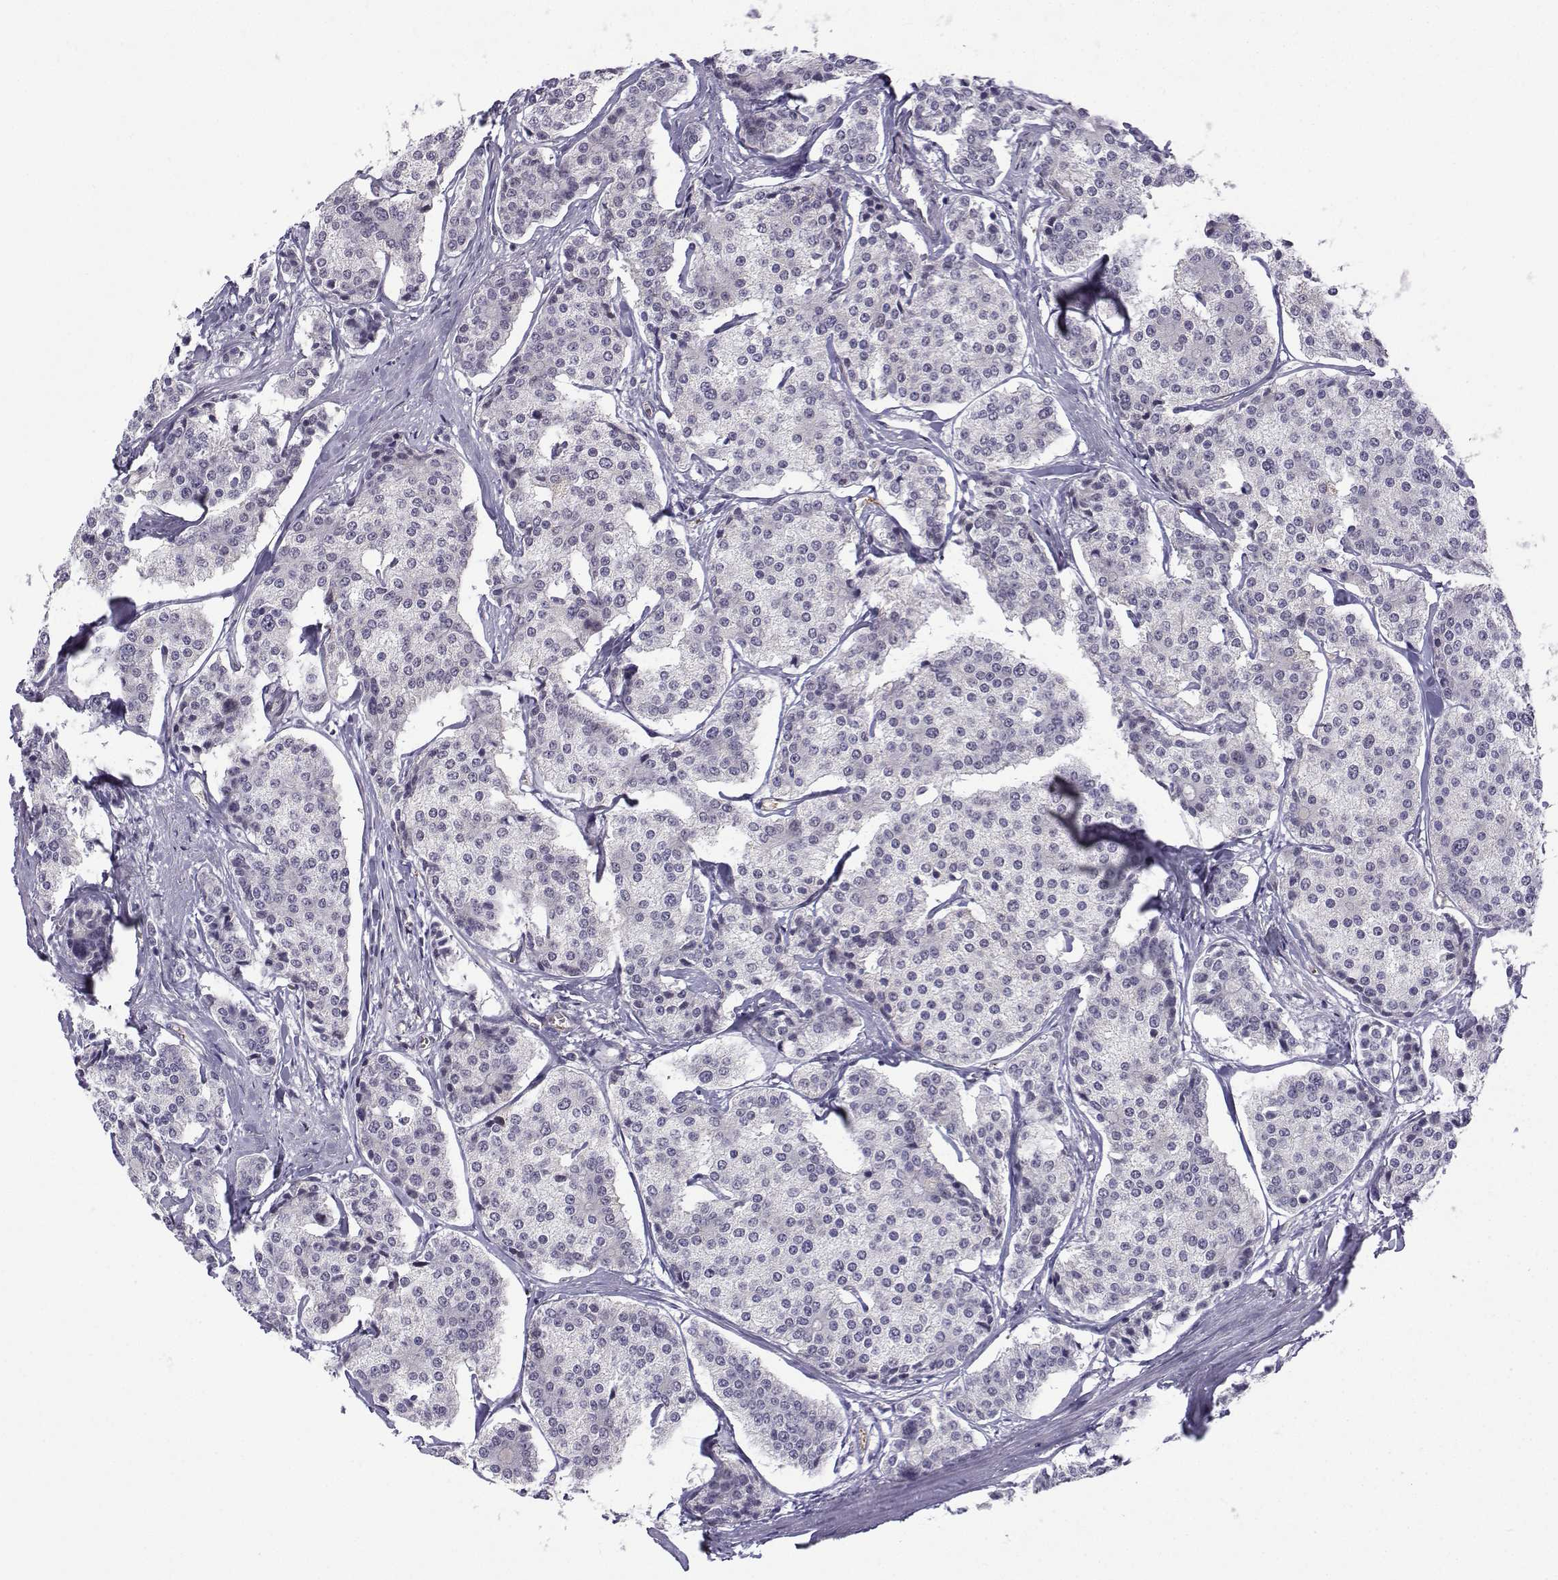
{"staining": {"intensity": "negative", "quantity": "none", "location": "none"}, "tissue": "carcinoid", "cell_type": "Tumor cells", "image_type": "cancer", "snomed": [{"axis": "morphology", "description": "Carcinoid, malignant, NOS"}, {"axis": "topography", "description": "Small intestine"}], "caption": "Carcinoid (malignant) was stained to show a protein in brown. There is no significant expression in tumor cells.", "gene": "INCENP", "patient": {"sex": "female", "age": 65}}